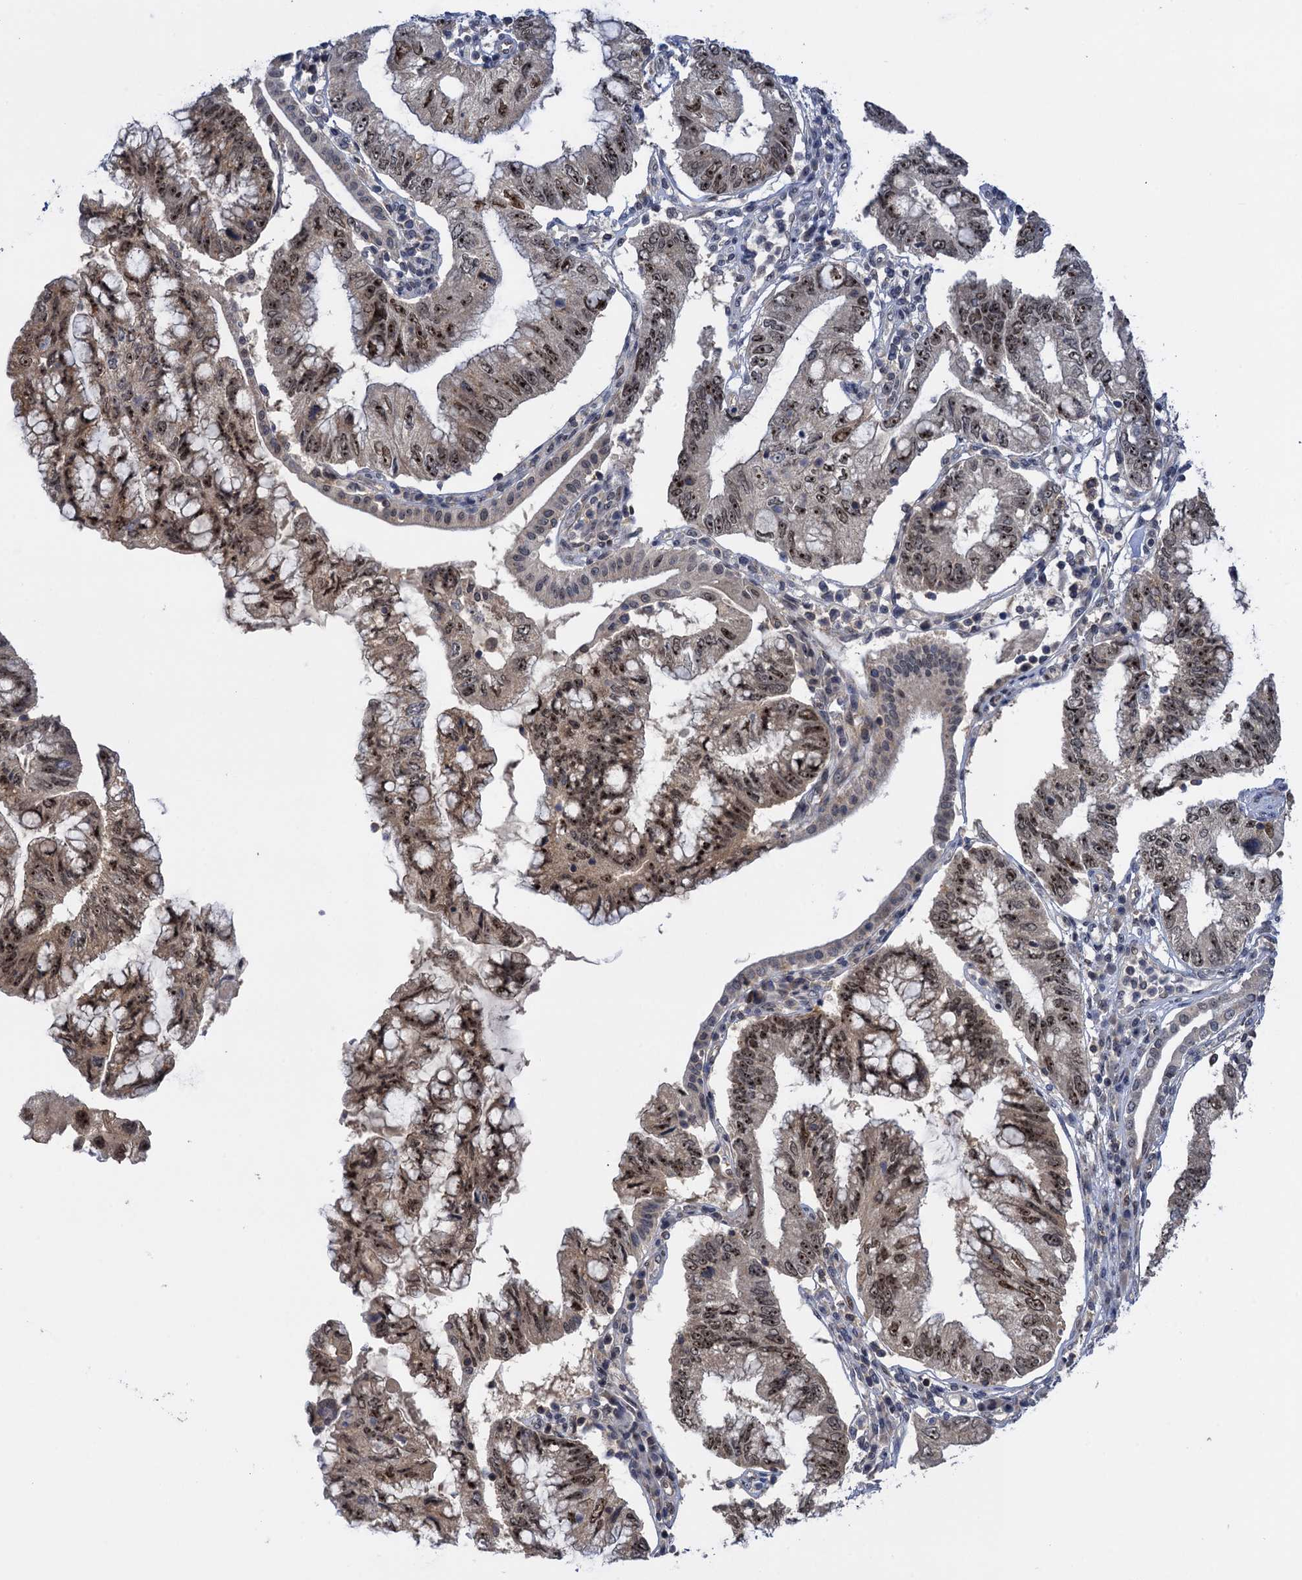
{"staining": {"intensity": "moderate", "quantity": ">75%", "location": "nuclear"}, "tissue": "pancreatic cancer", "cell_type": "Tumor cells", "image_type": "cancer", "snomed": [{"axis": "morphology", "description": "Adenocarcinoma, NOS"}, {"axis": "topography", "description": "Pancreas"}], "caption": "Adenocarcinoma (pancreatic) stained with a protein marker exhibits moderate staining in tumor cells.", "gene": "ZAR1L", "patient": {"sex": "female", "age": 73}}